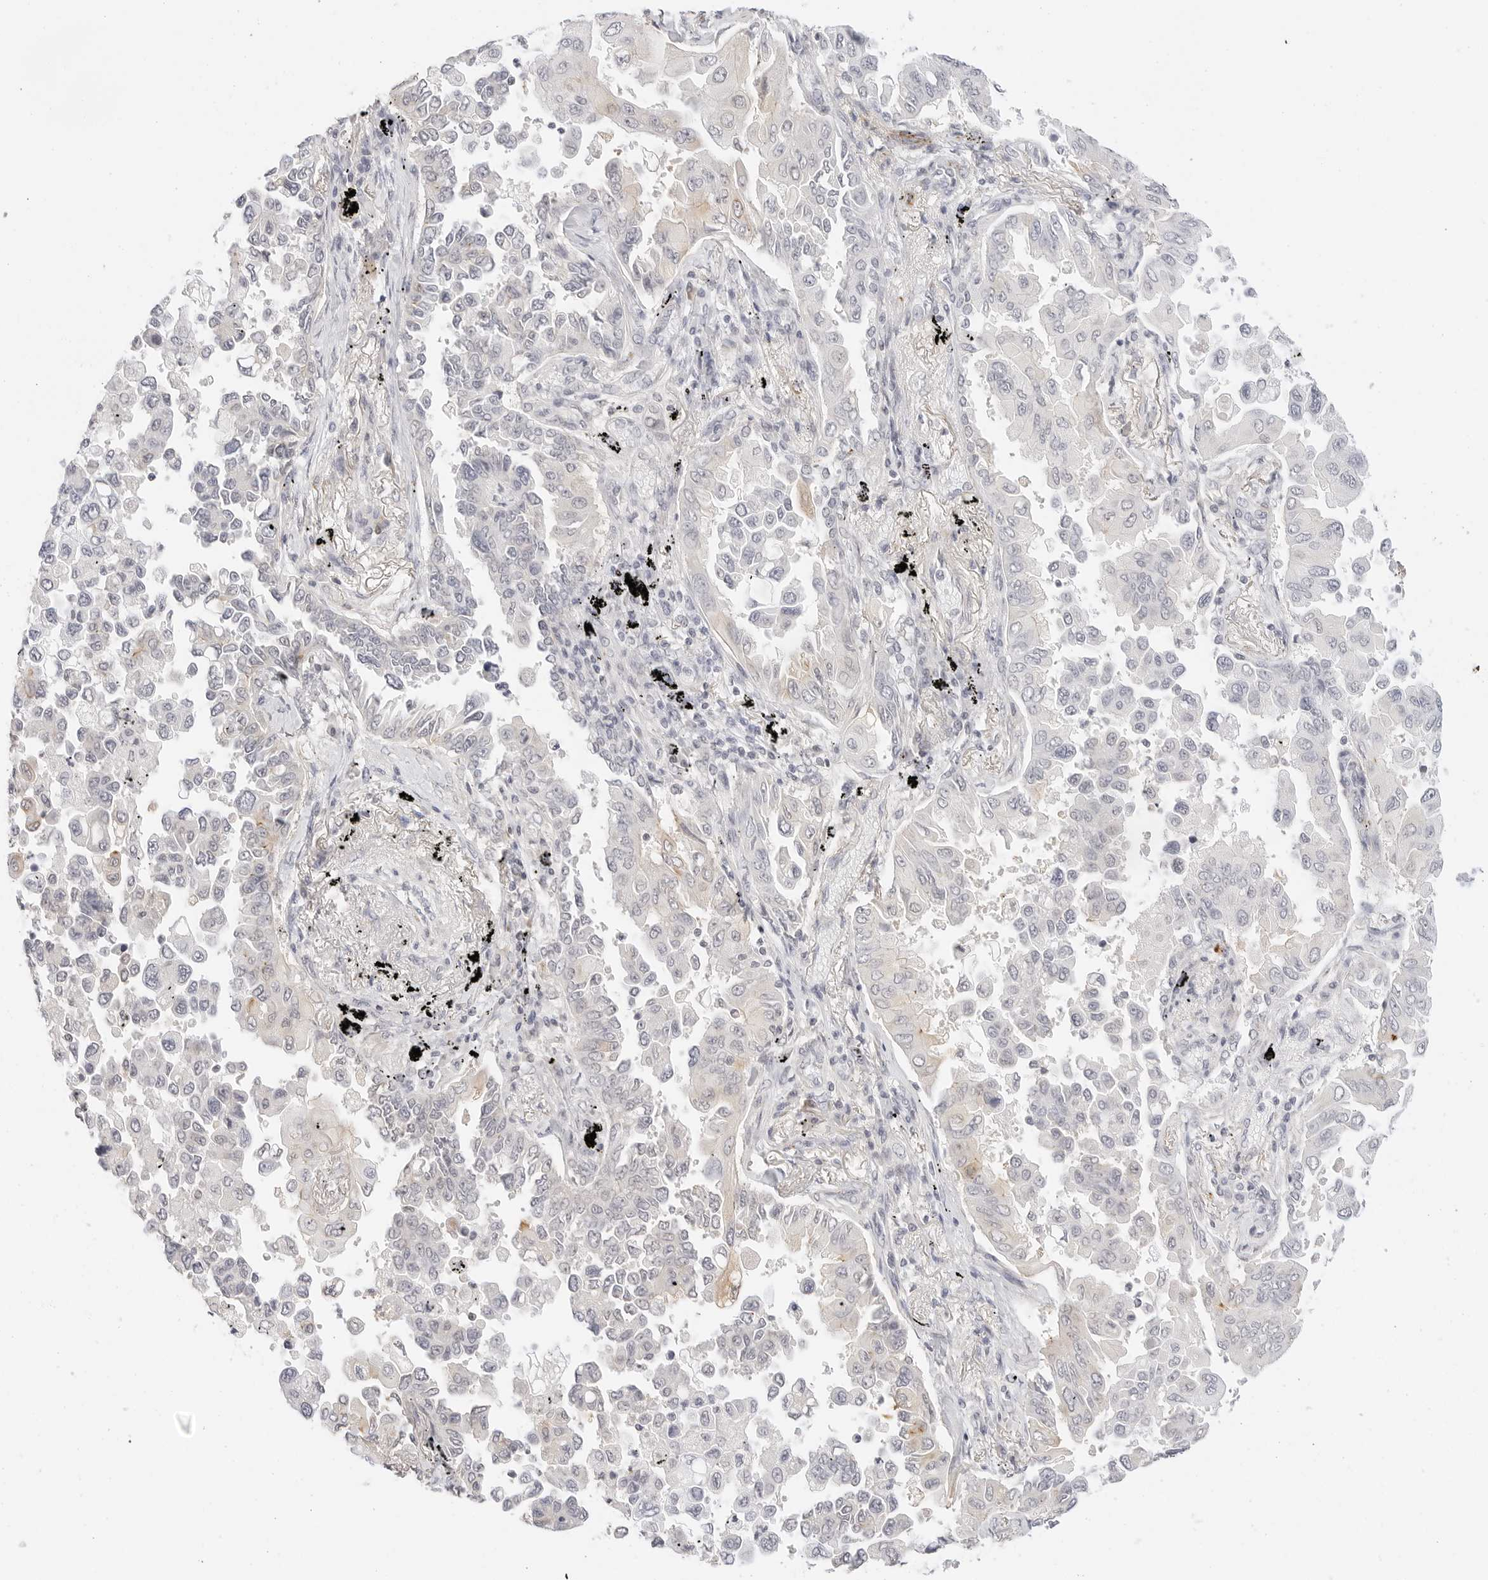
{"staining": {"intensity": "negative", "quantity": "none", "location": "none"}, "tissue": "lung cancer", "cell_type": "Tumor cells", "image_type": "cancer", "snomed": [{"axis": "morphology", "description": "Adenocarcinoma, NOS"}, {"axis": "topography", "description": "Lung"}], "caption": "Immunohistochemistry of lung cancer demonstrates no staining in tumor cells.", "gene": "PCDH19", "patient": {"sex": "female", "age": 67}}